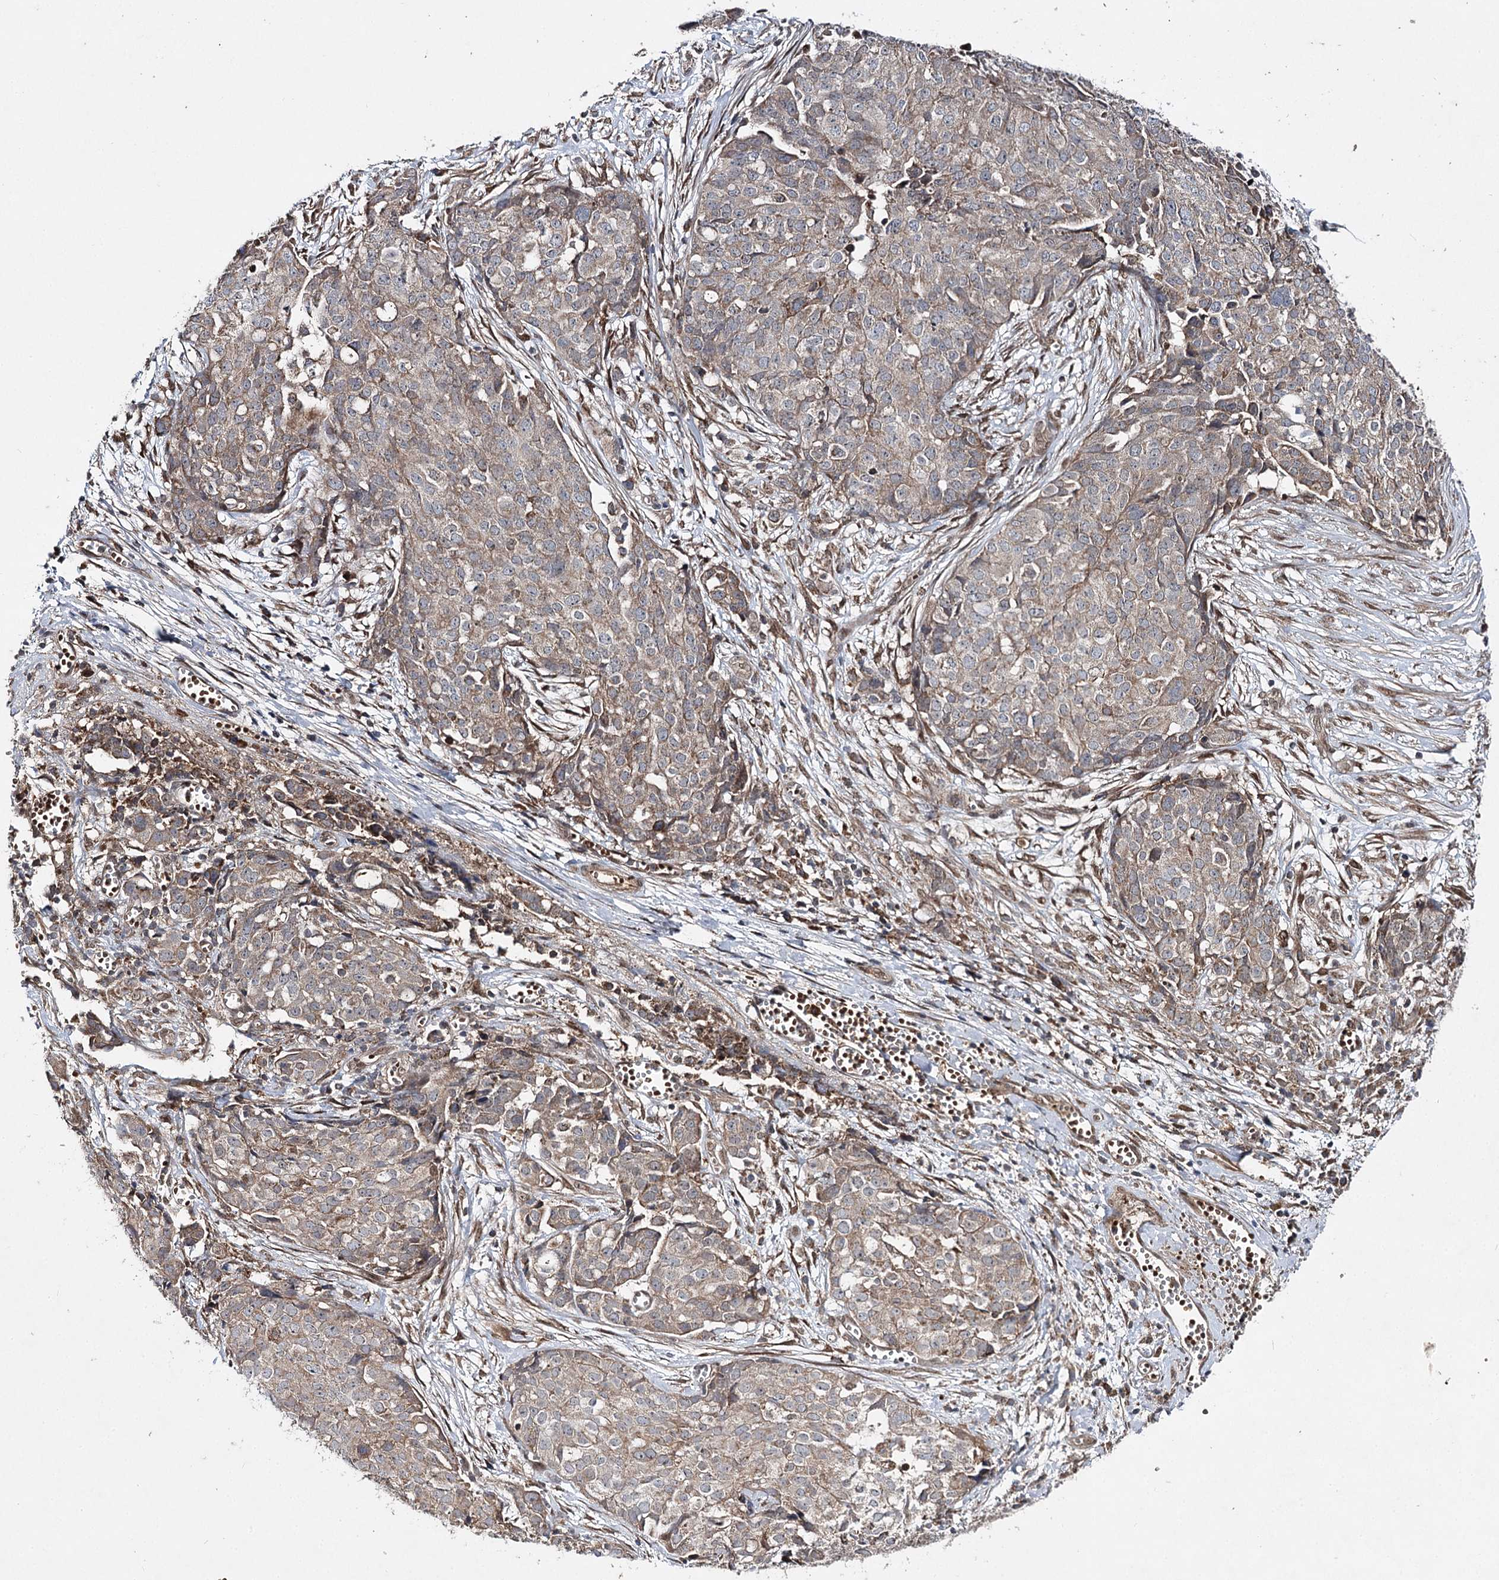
{"staining": {"intensity": "moderate", "quantity": "<25%", "location": "cytoplasmic/membranous"}, "tissue": "ovarian cancer", "cell_type": "Tumor cells", "image_type": "cancer", "snomed": [{"axis": "morphology", "description": "Cystadenocarcinoma, serous, NOS"}, {"axis": "topography", "description": "Soft tissue"}, {"axis": "topography", "description": "Ovary"}], "caption": "Moderate cytoplasmic/membranous expression for a protein is seen in approximately <25% of tumor cells of ovarian serous cystadenocarcinoma using immunohistochemistry (IHC).", "gene": "MSANTD2", "patient": {"sex": "female", "age": 57}}